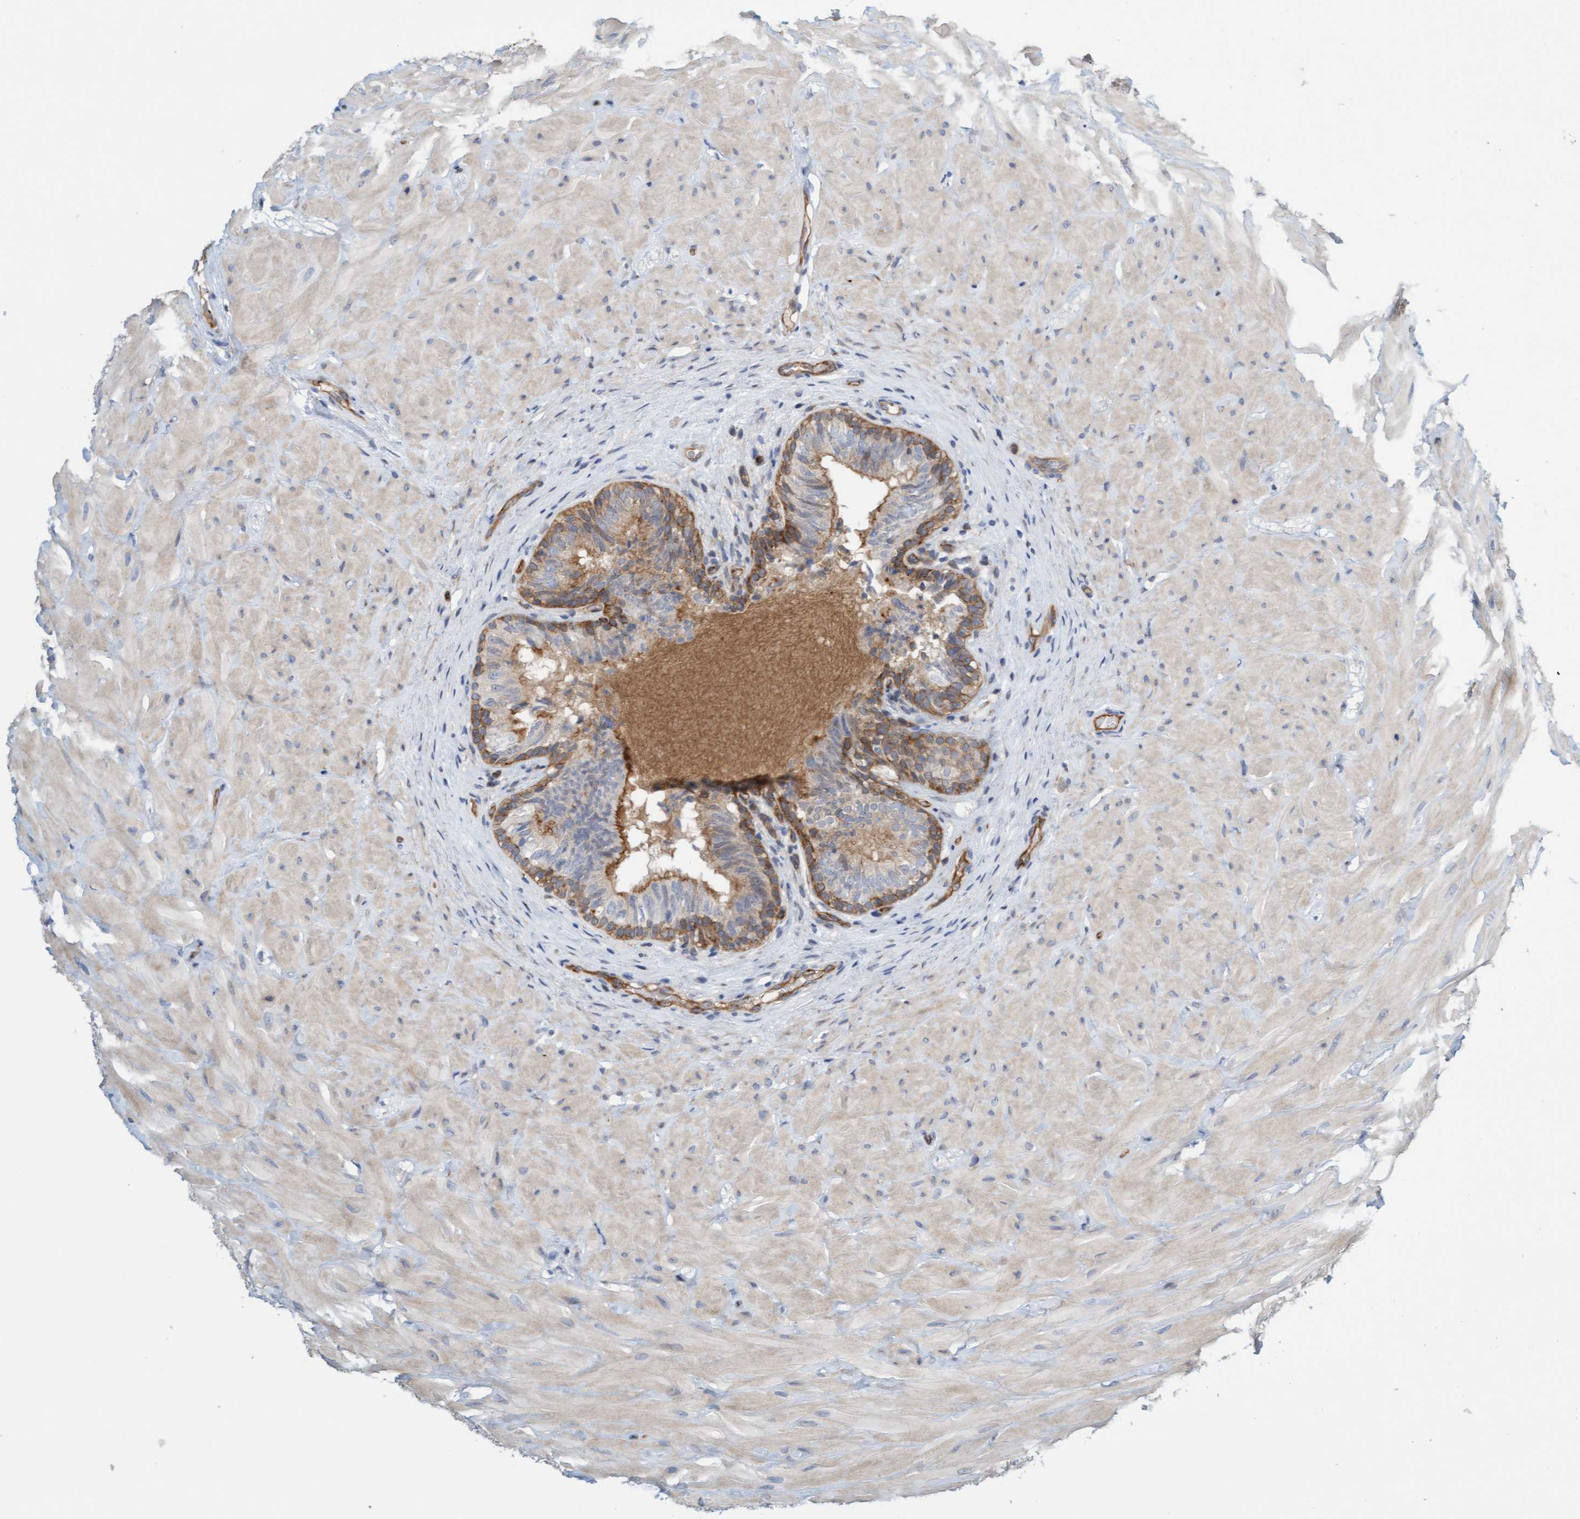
{"staining": {"intensity": "moderate", "quantity": ">75%", "location": "cytoplasmic/membranous"}, "tissue": "epididymis", "cell_type": "Glandular cells", "image_type": "normal", "snomed": [{"axis": "morphology", "description": "Normal tissue, NOS"}, {"axis": "topography", "description": "Soft tissue"}, {"axis": "topography", "description": "Epididymis"}], "caption": "Protein analysis of unremarkable epididymis shows moderate cytoplasmic/membranous expression in approximately >75% of glandular cells.", "gene": "PRKD2", "patient": {"sex": "male", "age": 26}}